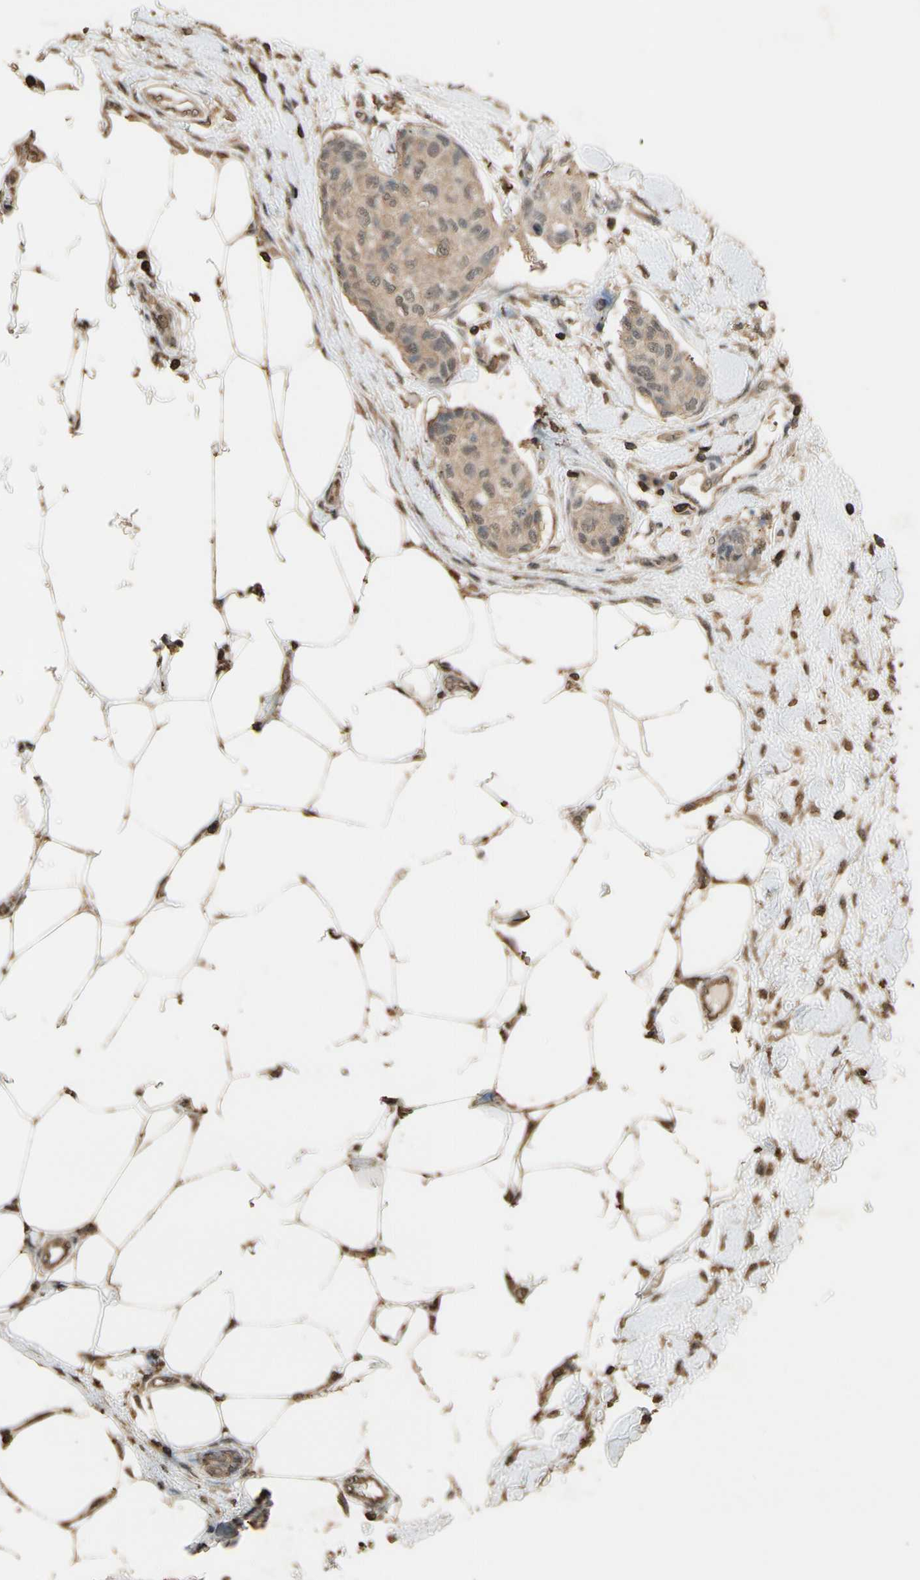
{"staining": {"intensity": "weak", "quantity": ">75%", "location": "cytoplasmic/membranous"}, "tissue": "breast cancer", "cell_type": "Tumor cells", "image_type": "cancer", "snomed": [{"axis": "morphology", "description": "Duct carcinoma"}, {"axis": "topography", "description": "Breast"}], "caption": "Immunohistochemistry (IHC) of breast cancer shows low levels of weak cytoplasmic/membranous positivity in about >75% of tumor cells.", "gene": "TNFSF13B", "patient": {"sex": "female", "age": 80}}